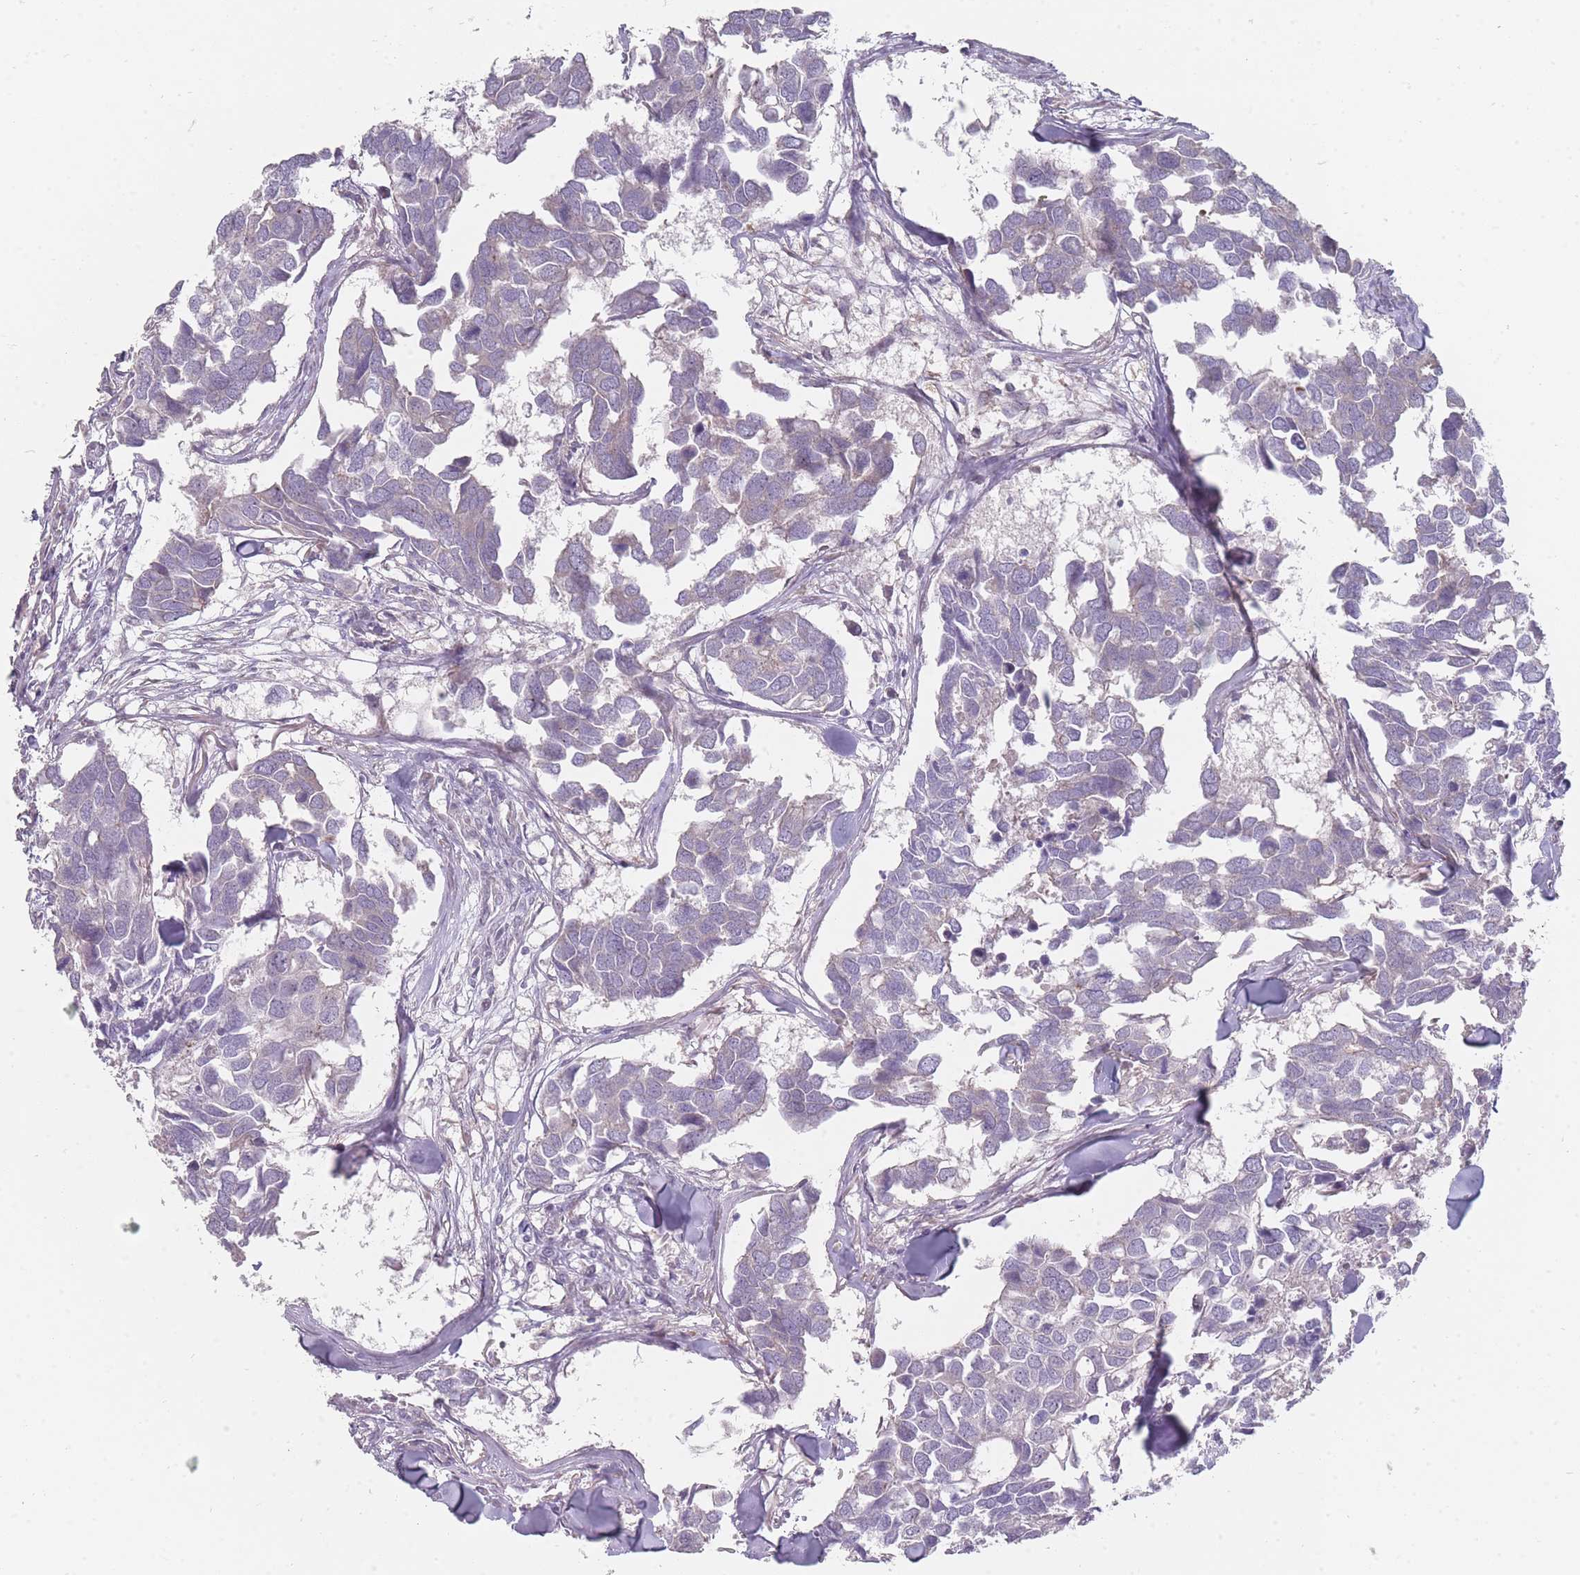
{"staining": {"intensity": "negative", "quantity": "none", "location": "none"}, "tissue": "breast cancer", "cell_type": "Tumor cells", "image_type": "cancer", "snomed": [{"axis": "morphology", "description": "Duct carcinoma"}, {"axis": "topography", "description": "Breast"}], "caption": "An image of human breast intraductal carcinoma is negative for staining in tumor cells. (Brightfield microscopy of DAB IHC at high magnification).", "gene": "PCDH12", "patient": {"sex": "female", "age": 83}}